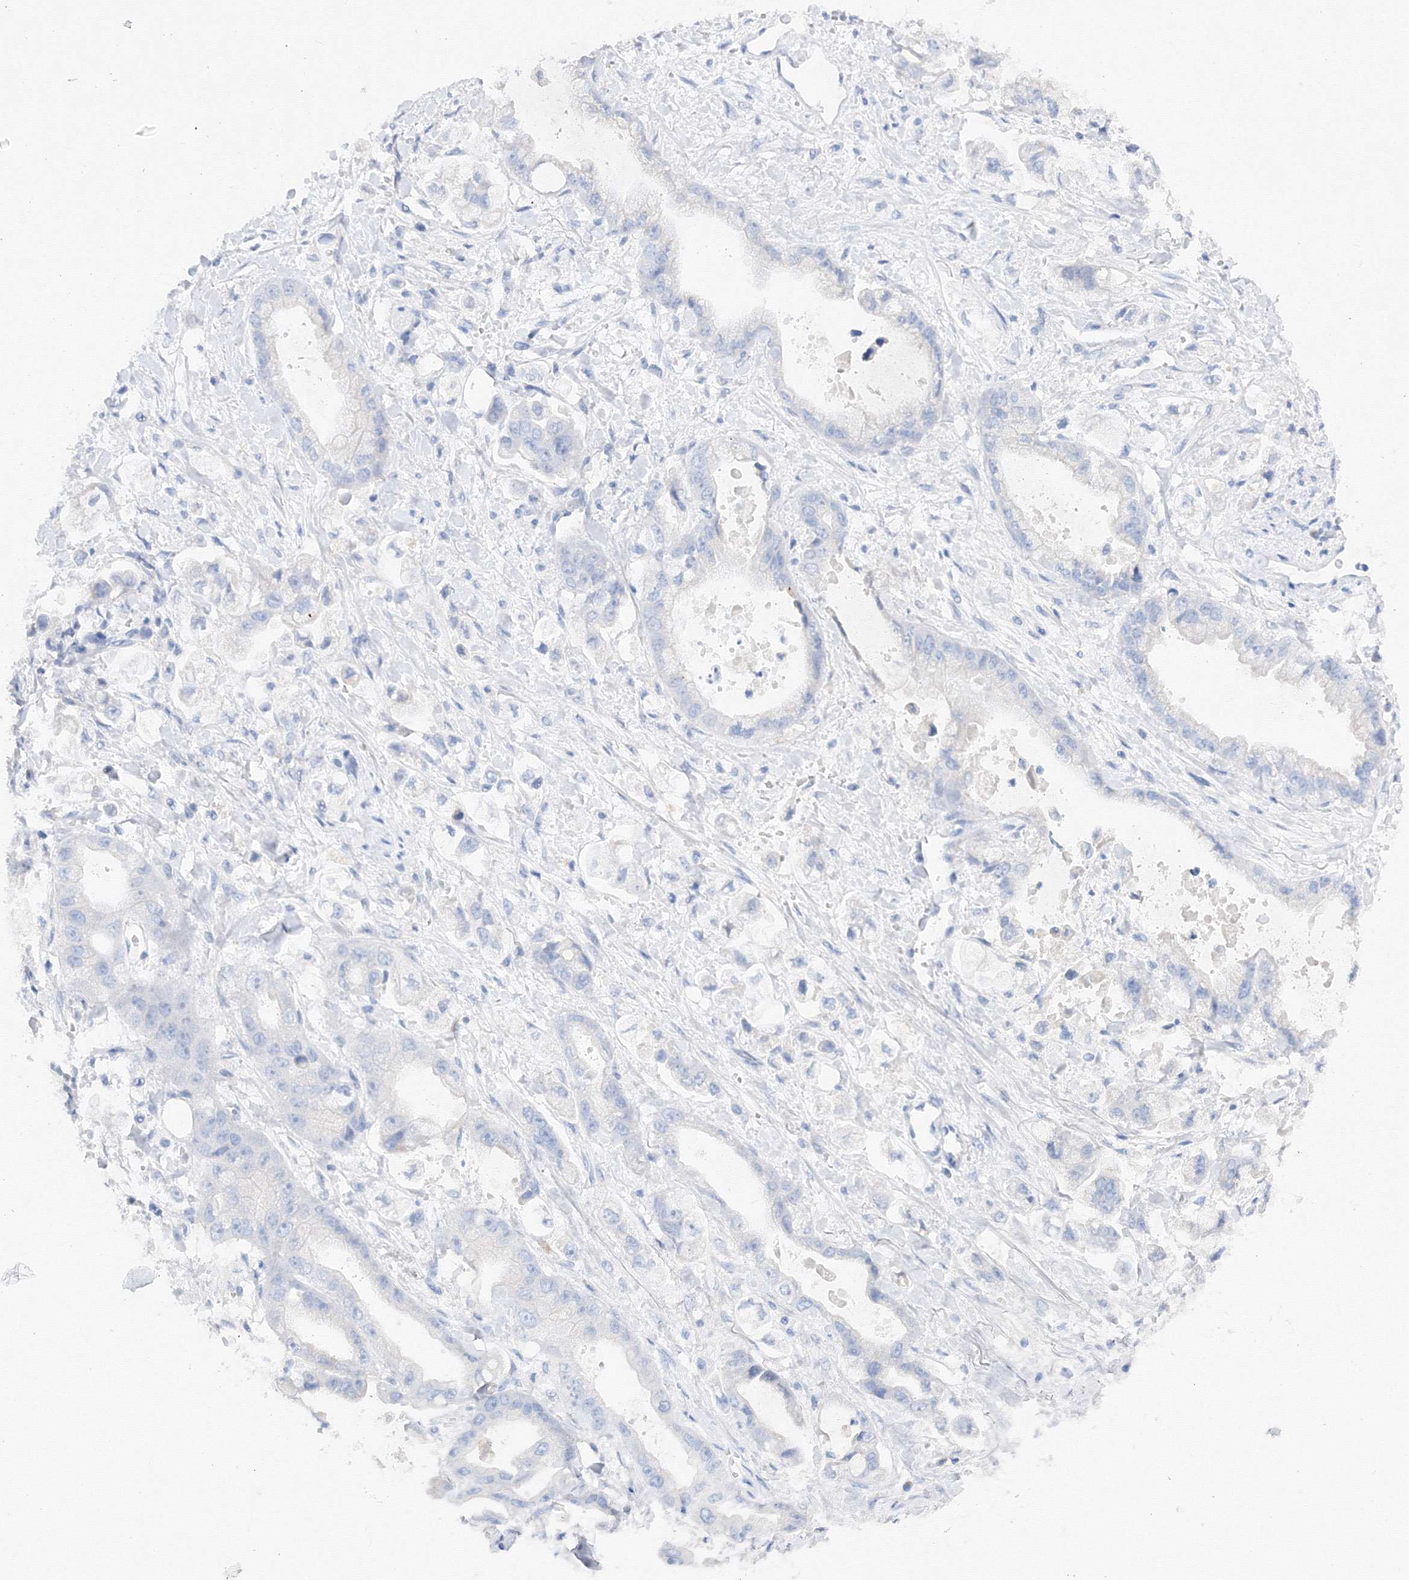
{"staining": {"intensity": "negative", "quantity": "none", "location": "none"}, "tissue": "stomach cancer", "cell_type": "Tumor cells", "image_type": "cancer", "snomed": [{"axis": "morphology", "description": "Adenocarcinoma, NOS"}, {"axis": "topography", "description": "Stomach"}], "caption": "Tumor cells show no significant expression in adenocarcinoma (stomach). (Brightfield microscopy of DAB immunohistochemistry at high magnification).", "gene": "TAMM41", "patient": {"sex": "male", "age": 62}}